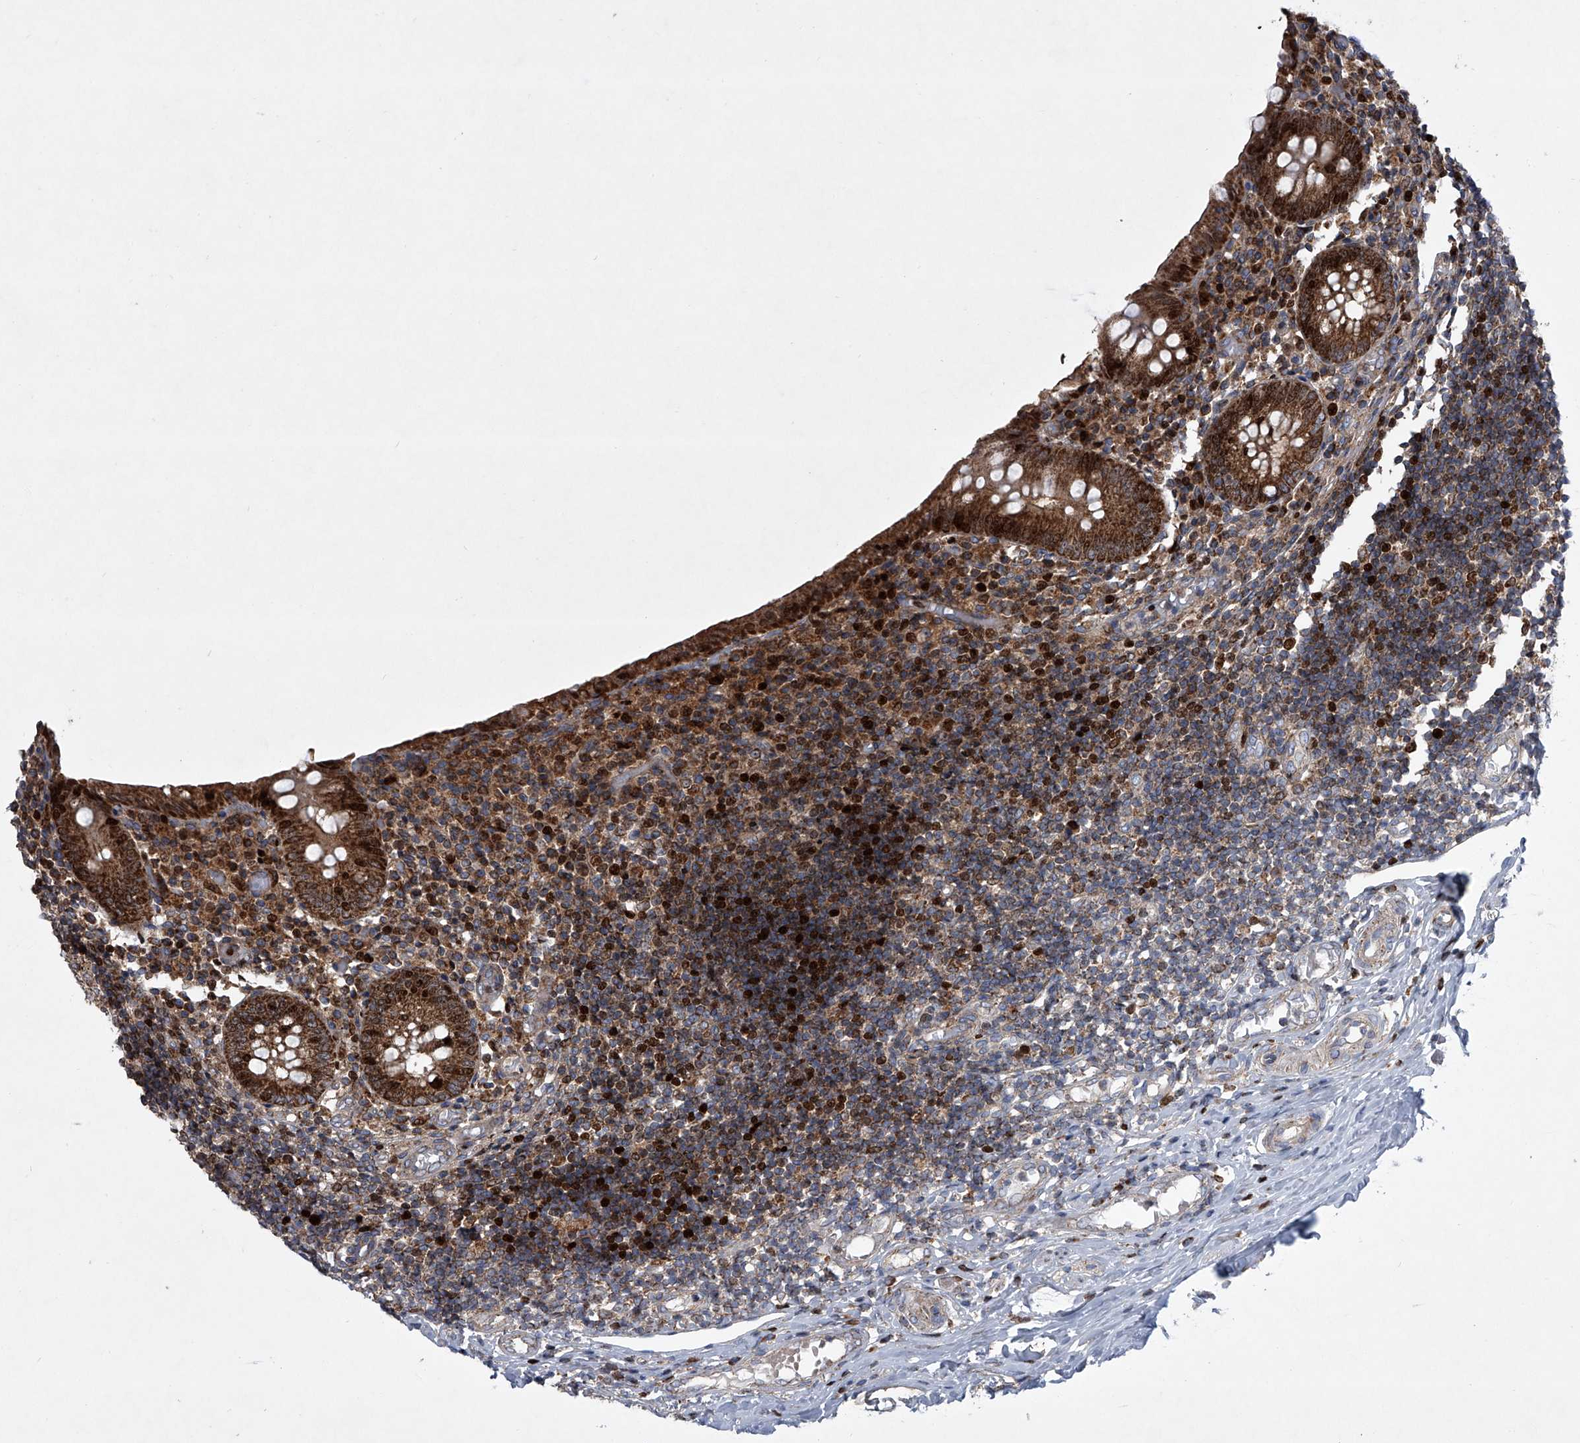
{"staining": {"intensity": "strong", "quantity": ">75%", "location": "cytoplasmic/membranous,nuclear"}, "tissue": "appendix", "cell_type": "Glandular cells", "image_type": "normal", "snomed": [{"axis": "morphology", "description": "Normal tissue, NOS"}, {"axis": "topography", "description": "Appendix"}], "caption": "Immunohistochemical staining of normal human appendix displays high levels of strong cytoplasmic/membranous,nuclear expression in approximately >75% of glandular cells. (IHC, brightfield microscopy, high magnification).", "gene": "STRADA", "patient": {"sex": "female", "age": 17}}